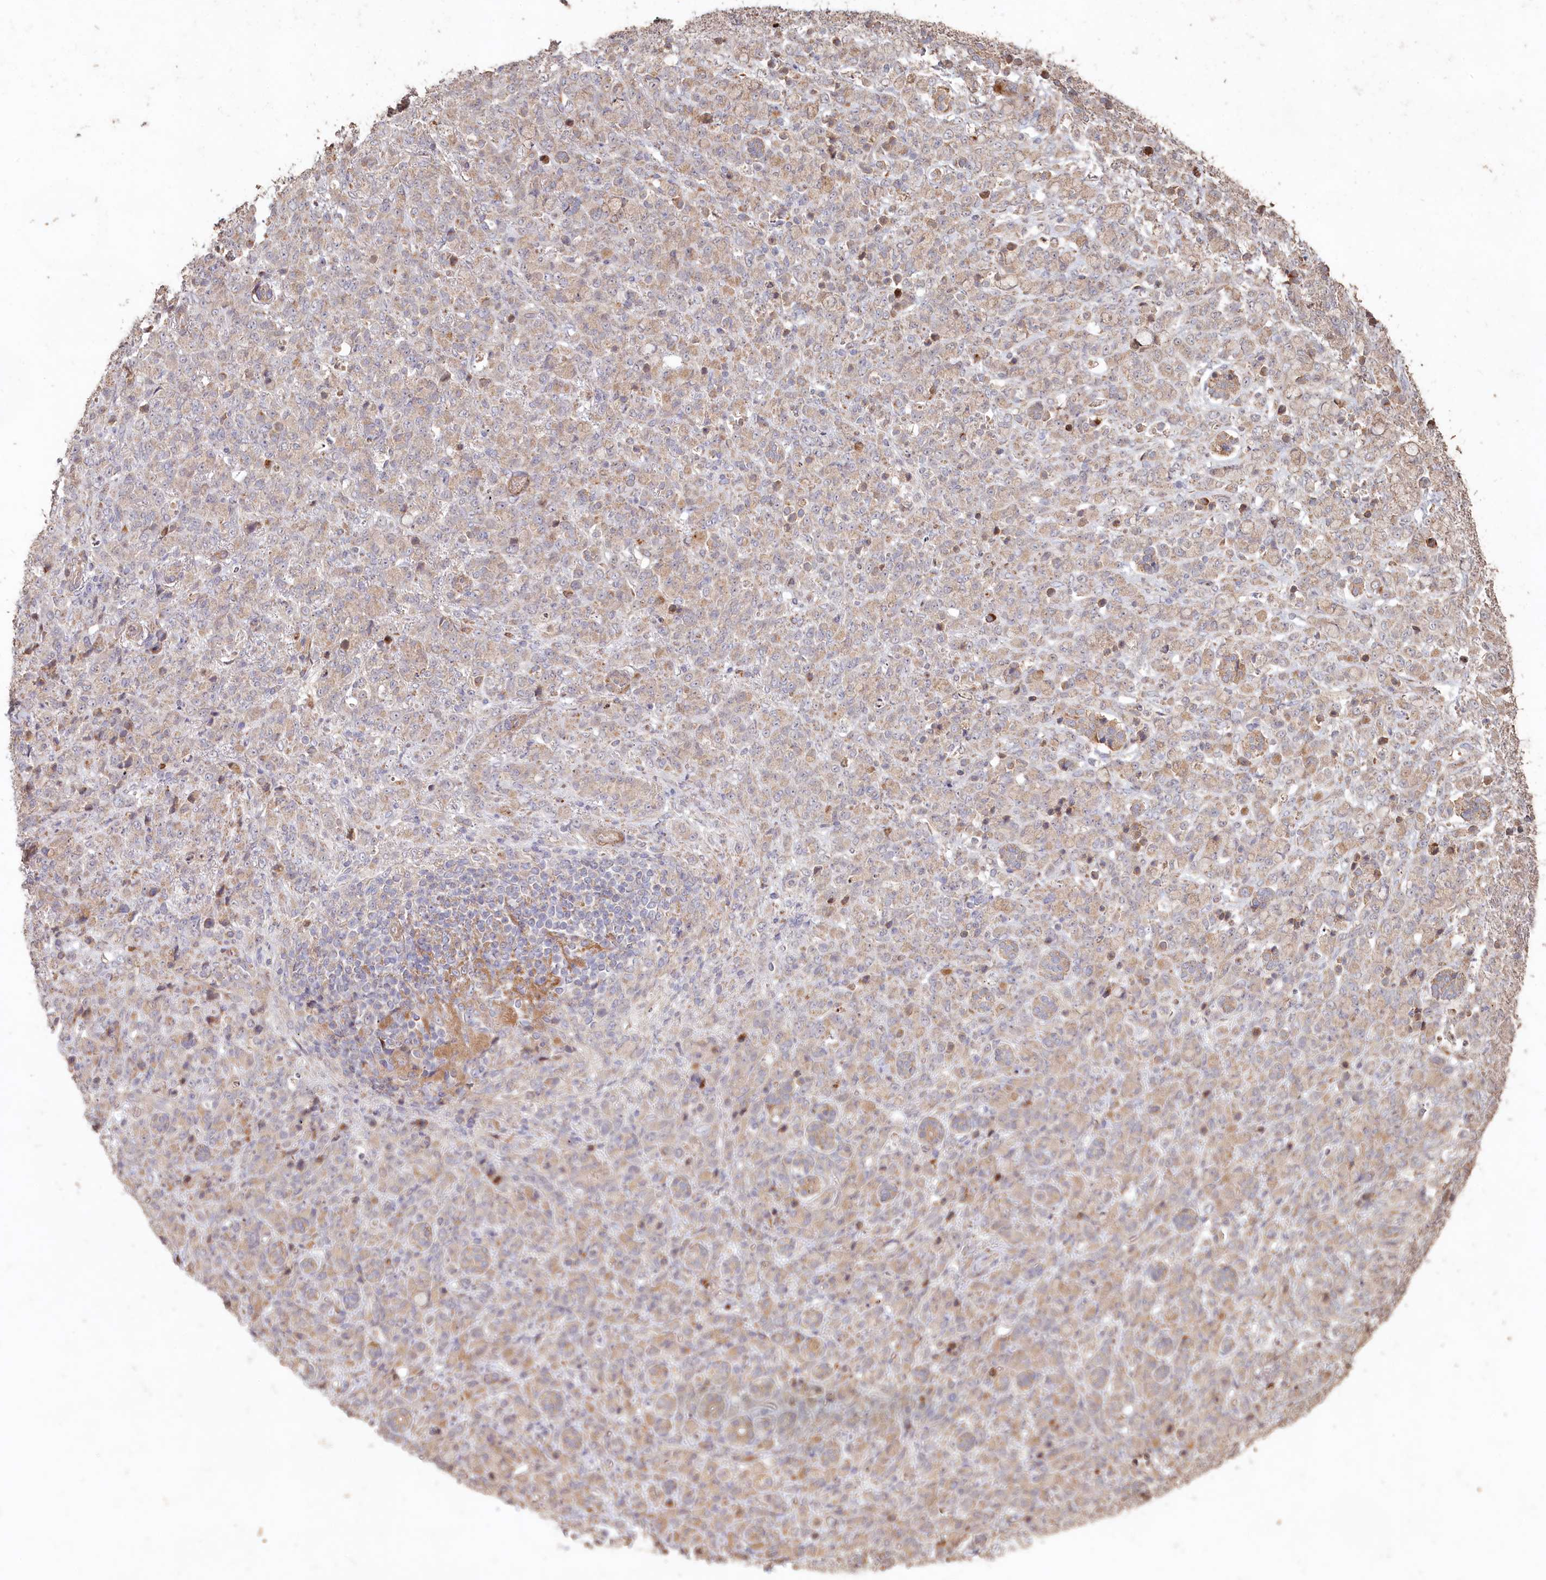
{"staining": {"intensity": "weak", "quantity": "<25%", "location": "cytoplasmic/membranous"}, "tissue": "stomach cancer", "cell_type": "Tumor cells", "image_type": "cancer", "snomed": [{"axis": "morphology", "description": "Adenocarcinoma, NOS"}, {"axis": "topography", "description": "Stomach"}], "caption": "This is an IHC histopathology image of human stomach adenocarcinoma. There is no positivity in tumor cells.", "gene": "HAL", "patient": {"sex": "female", "age": 79}}